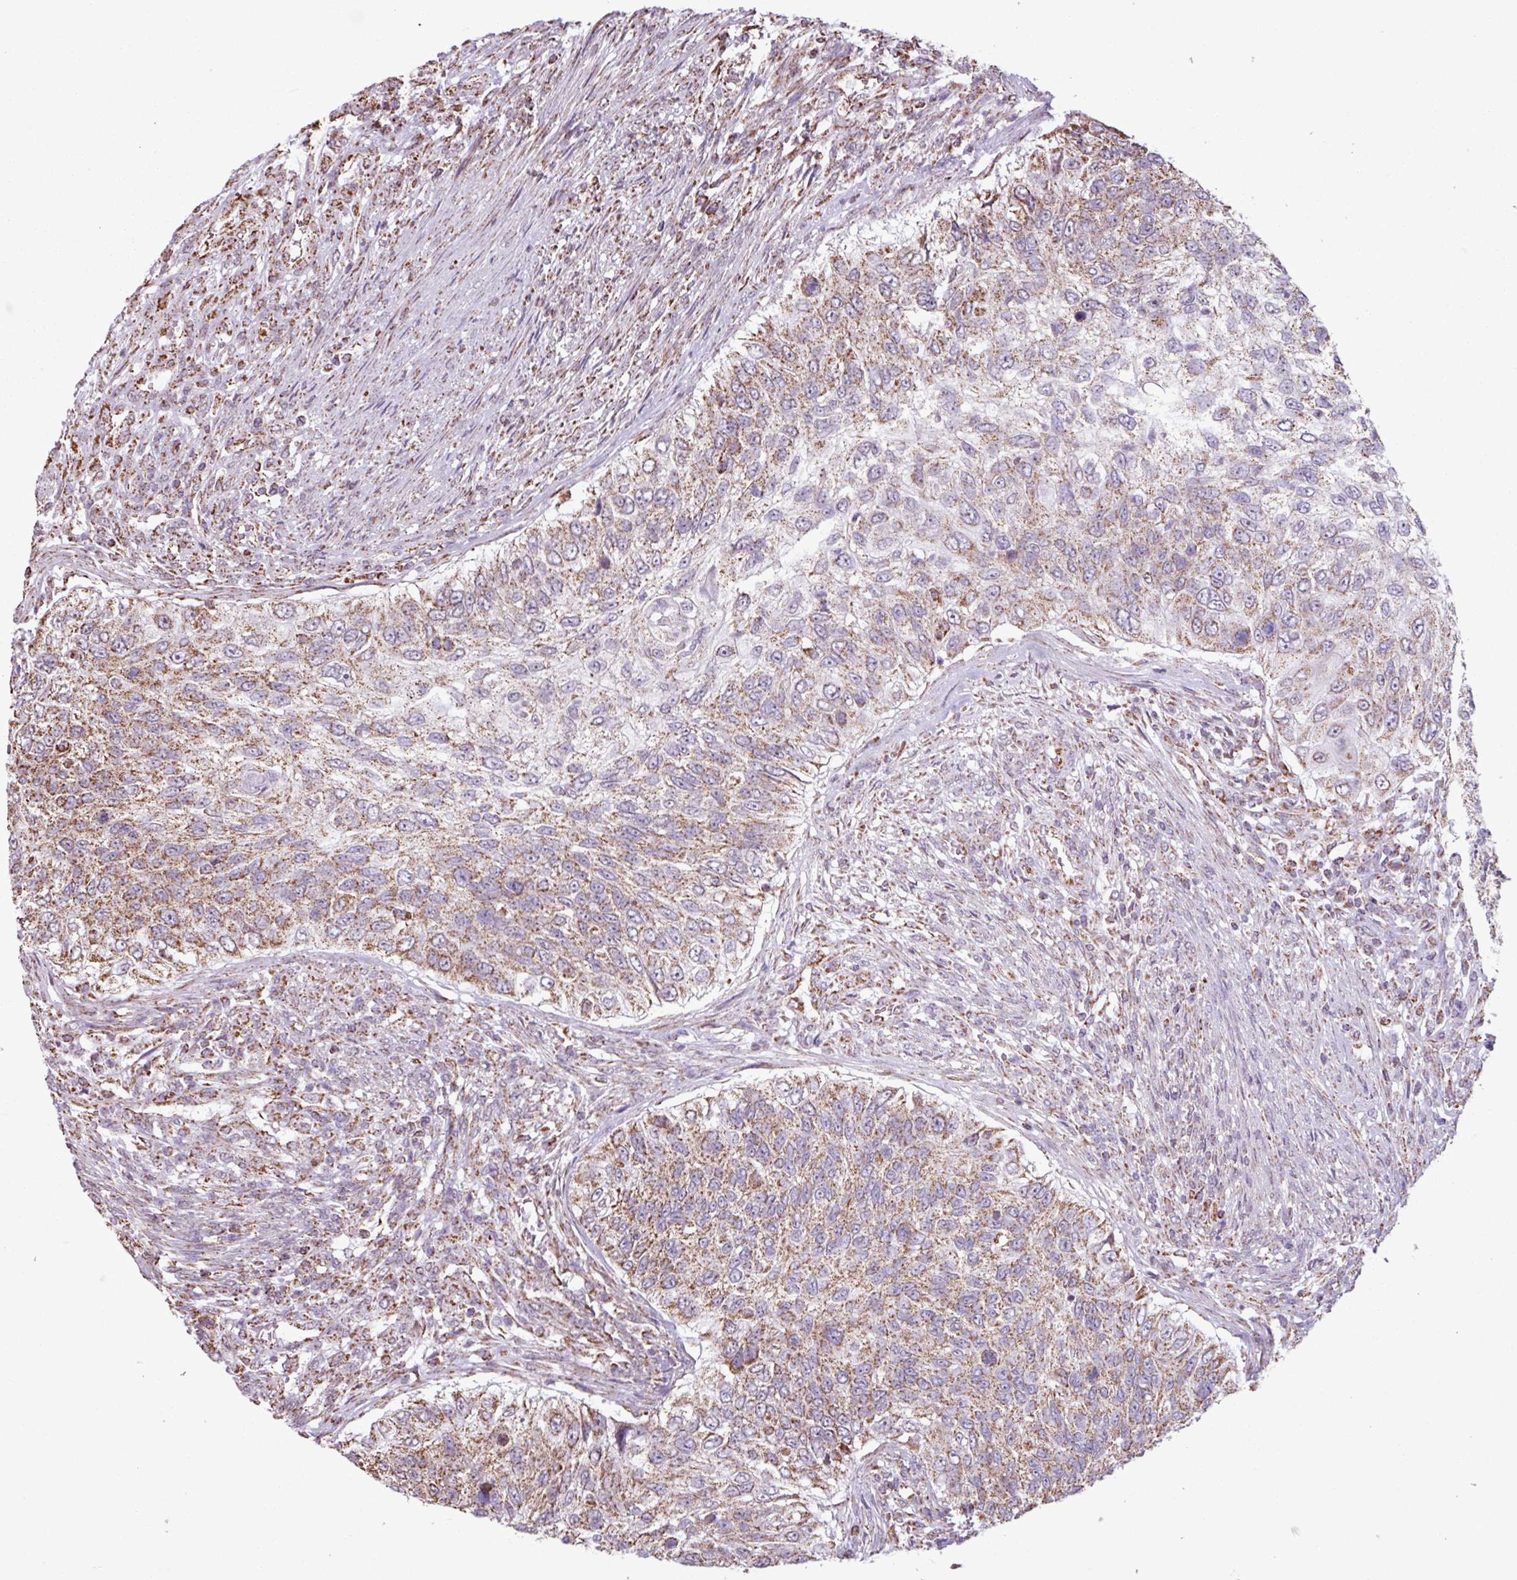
{"staining": {"intensity": "moderate", "quantity": ">75%", "location": "cytoplasmic/membranous"}, "tissue": "urothelial cancer", "cell_type": "Tumor cells", "image_type": "cancer", "snomed": [{"axis": "morphology", "description": "Urothelial carcinoma, High grade"}, {"axis": "topography", "description": "Urinary bladder"}], "caption": "A brown stain highlights moderate cytoplasmic/membranous positivity of a protein in urothelial cancer tumor cells.", "gene": "ALG8", "patient": {"sex": "female", "age": 60}}